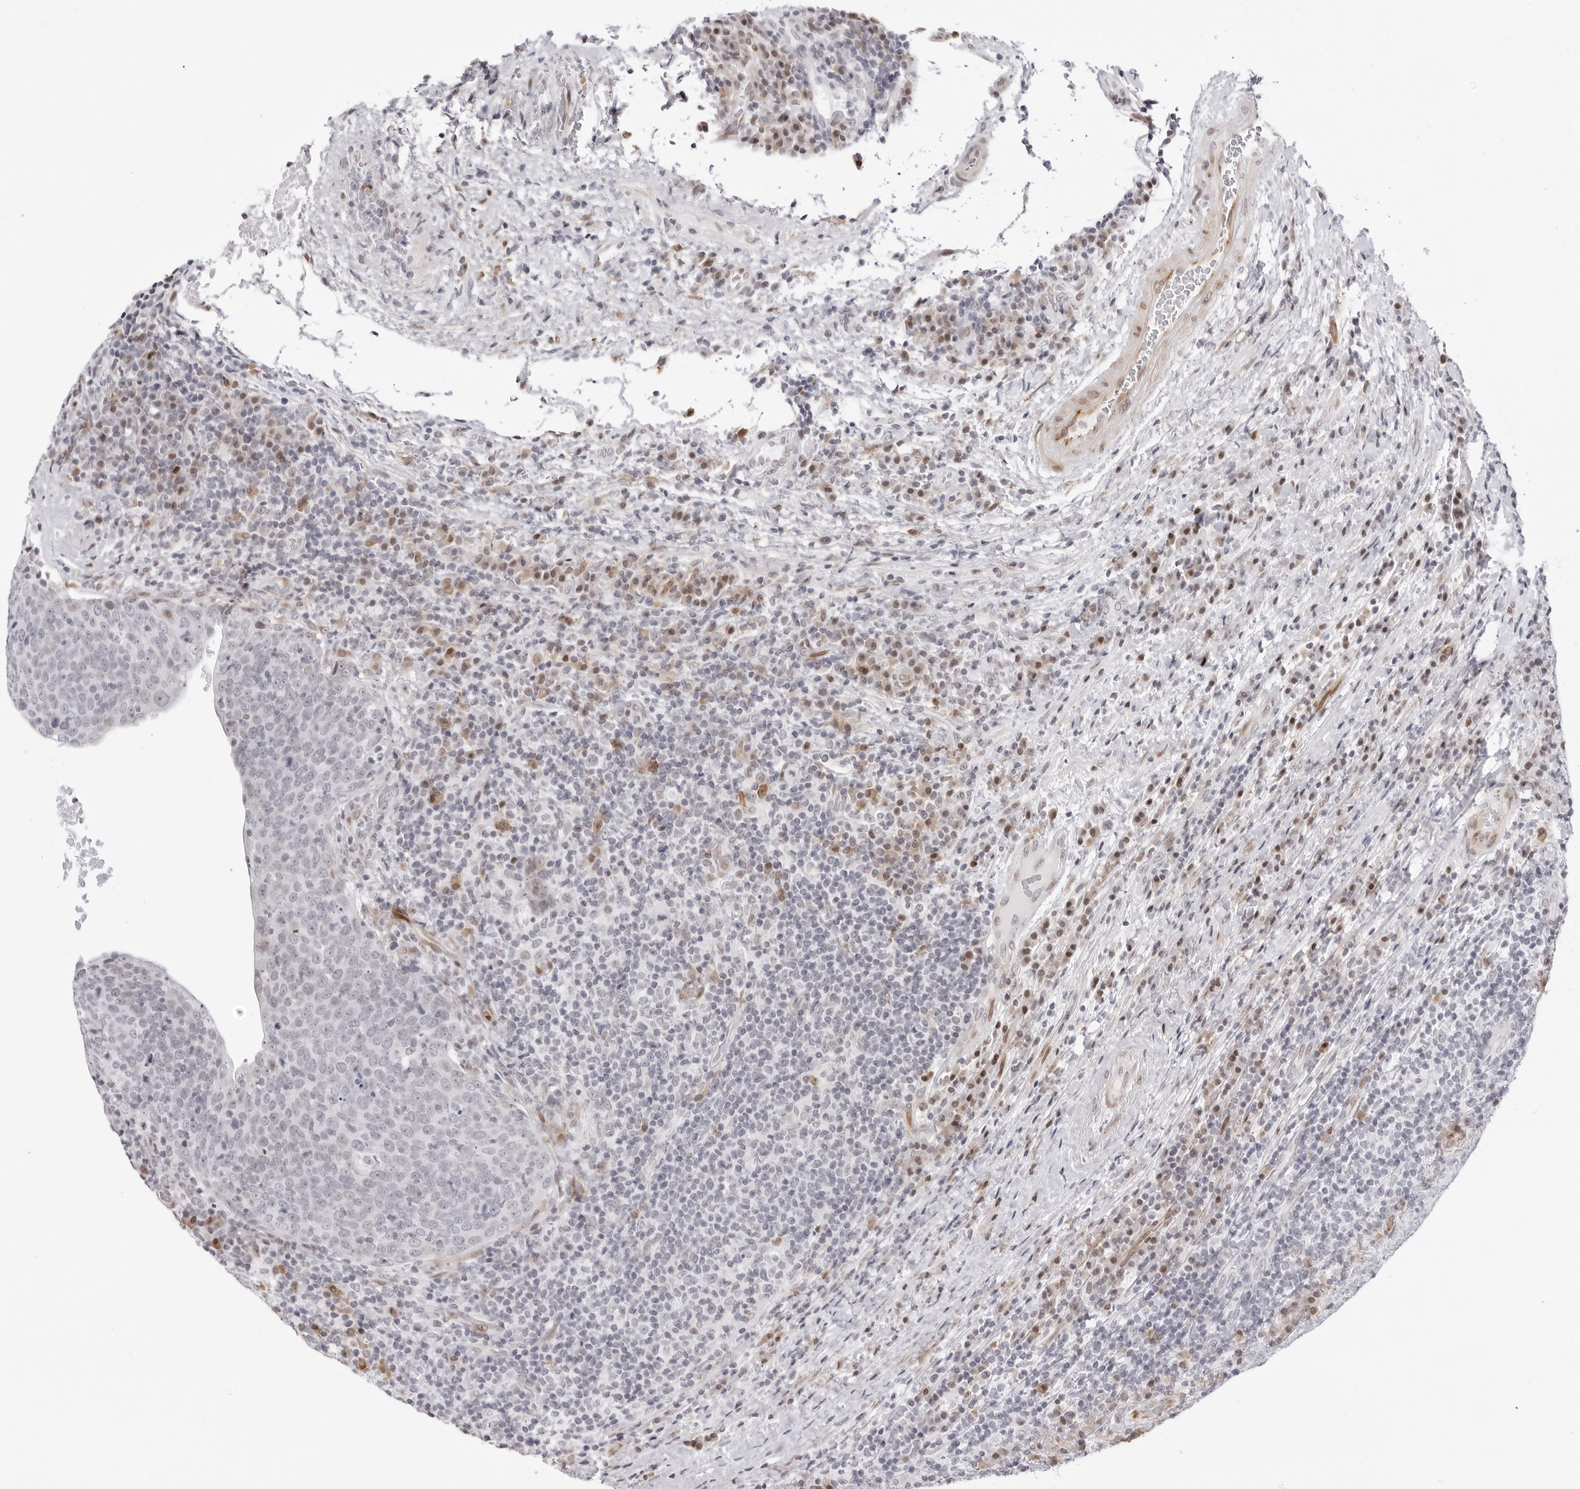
{"staining": {"intensity": "negative", "quantity": "none", "location": "none"}, "tissue": "head and neck cancer", "cell_type": "Tumor cells", "image_type": "cancer", "snomed": [{"axis": "morphology", "description": "Squamous cell carcinoma, NOS"}, {"axis": "morphology", "description": "Squamous cell carcinoma, metastatic, NOS"}, {"axis": "topography", "description": "Lymph node"}, {"axis": "topography", "description": "Head-Neck"}], "caption": "An immunohistochemistry (IHC) micrograph of head and neck squamous cell carcinoma is shown. There is no staining in tumor cells of head and neck squamous cell carcinoma.", "gene": "NTPCR", "patient": {"sex": "male", "age": 62}}